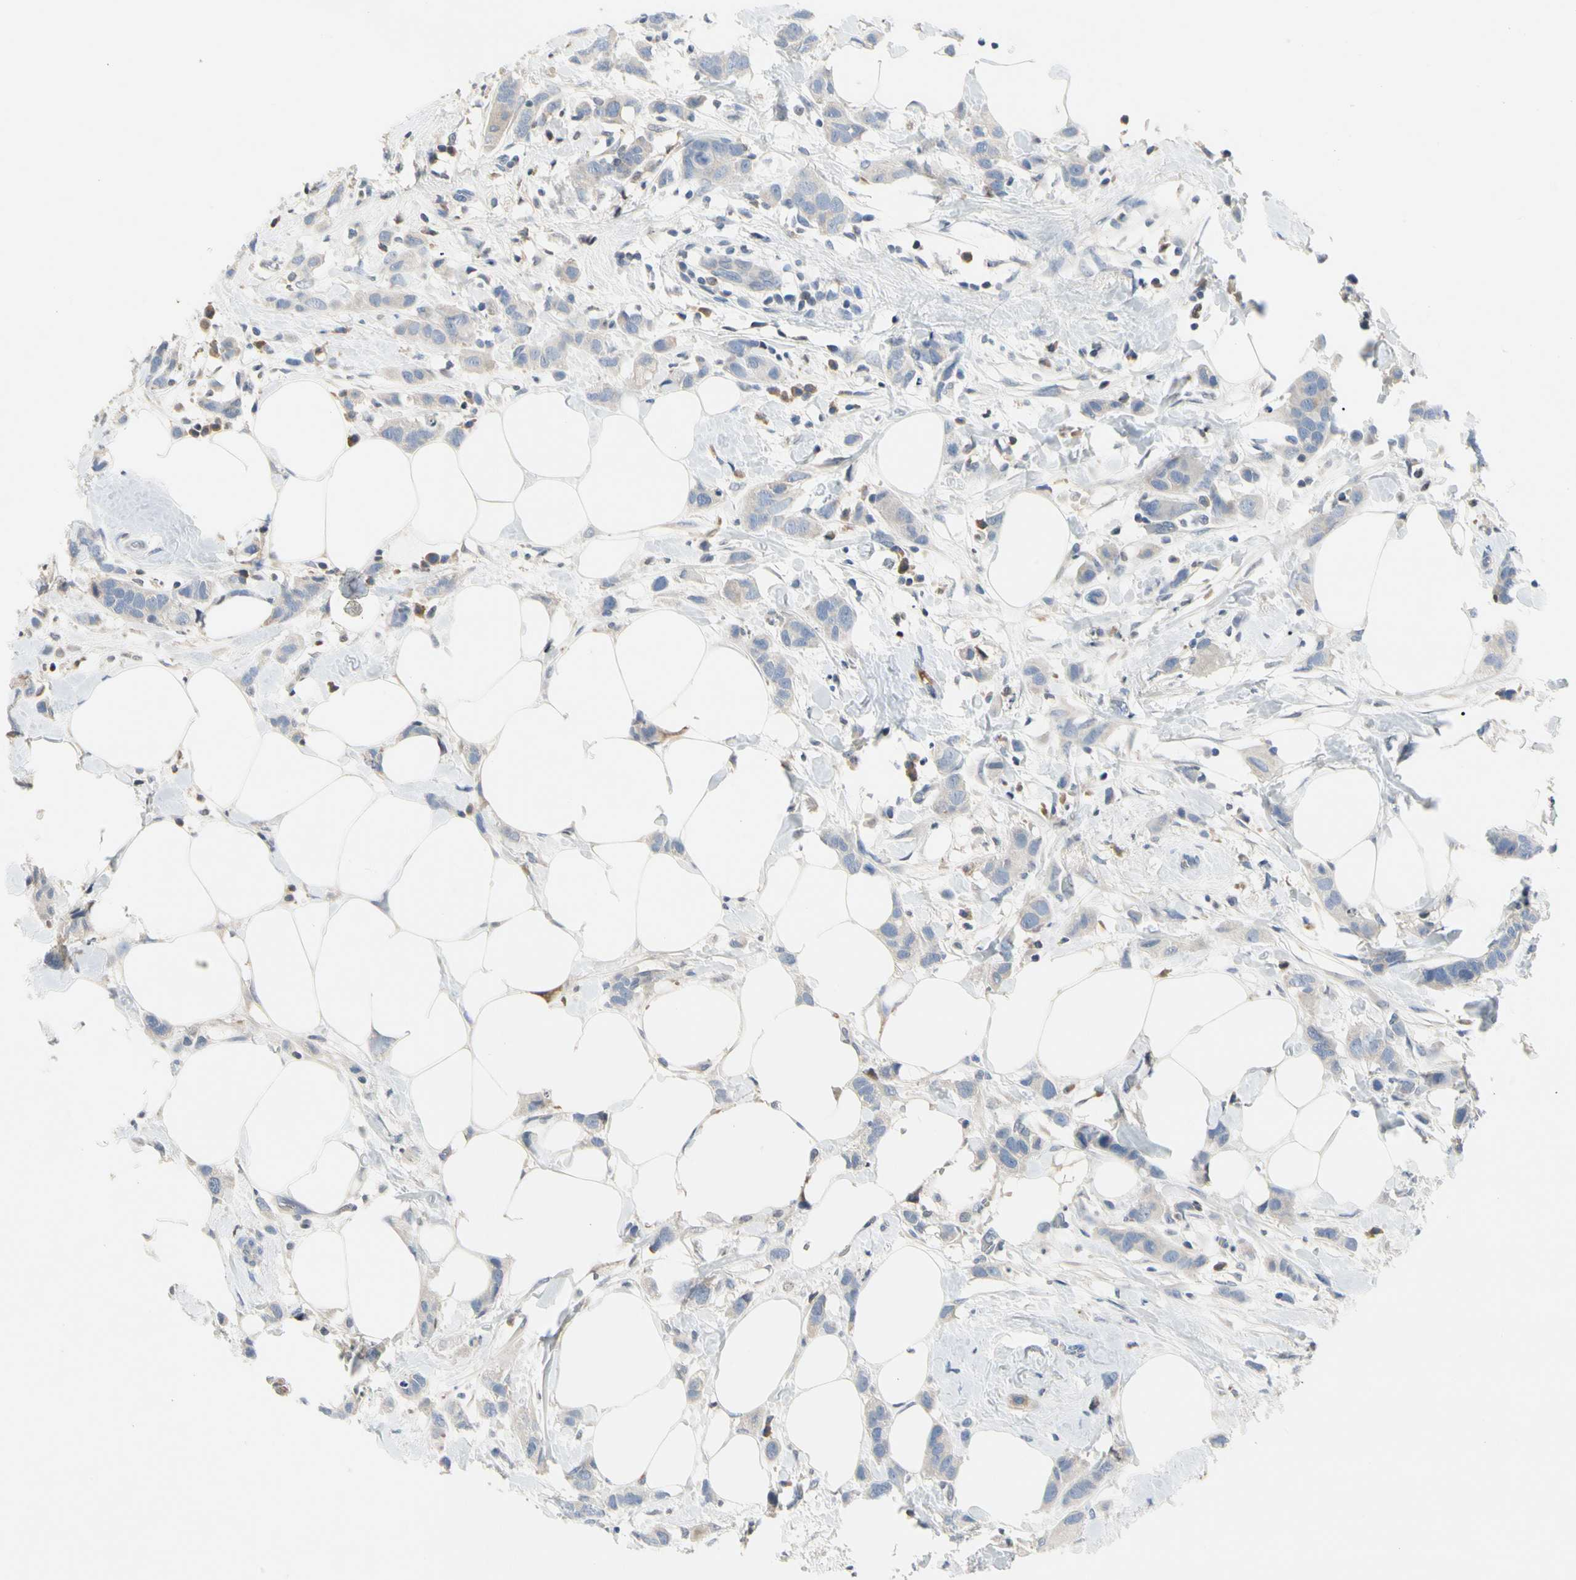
{"staining": {"intensity": "weak", "quantity": "25%-75%", "location": "cytoplasmic/membranous"}, "tissue": "breast cancer", "cell_type": "Tumor cells", "image_type": "cancer", "snomed": [{"axis": "morphology", "description": "Normal tissue, NOS"}, {"axis": "morphology", "description": "Duct carcinoma"}, {"axis": "topography", "description": "Breast"}], "caption": "Human infiltrating ductal carcinoma (breast) stained for a protein (brown) displays weak cytoplasmic/membranous positive staining in approximately 25%-75% of tumor cells.", "gene": "ECRG4", "patient": {"sex": "female", "age": 50}}